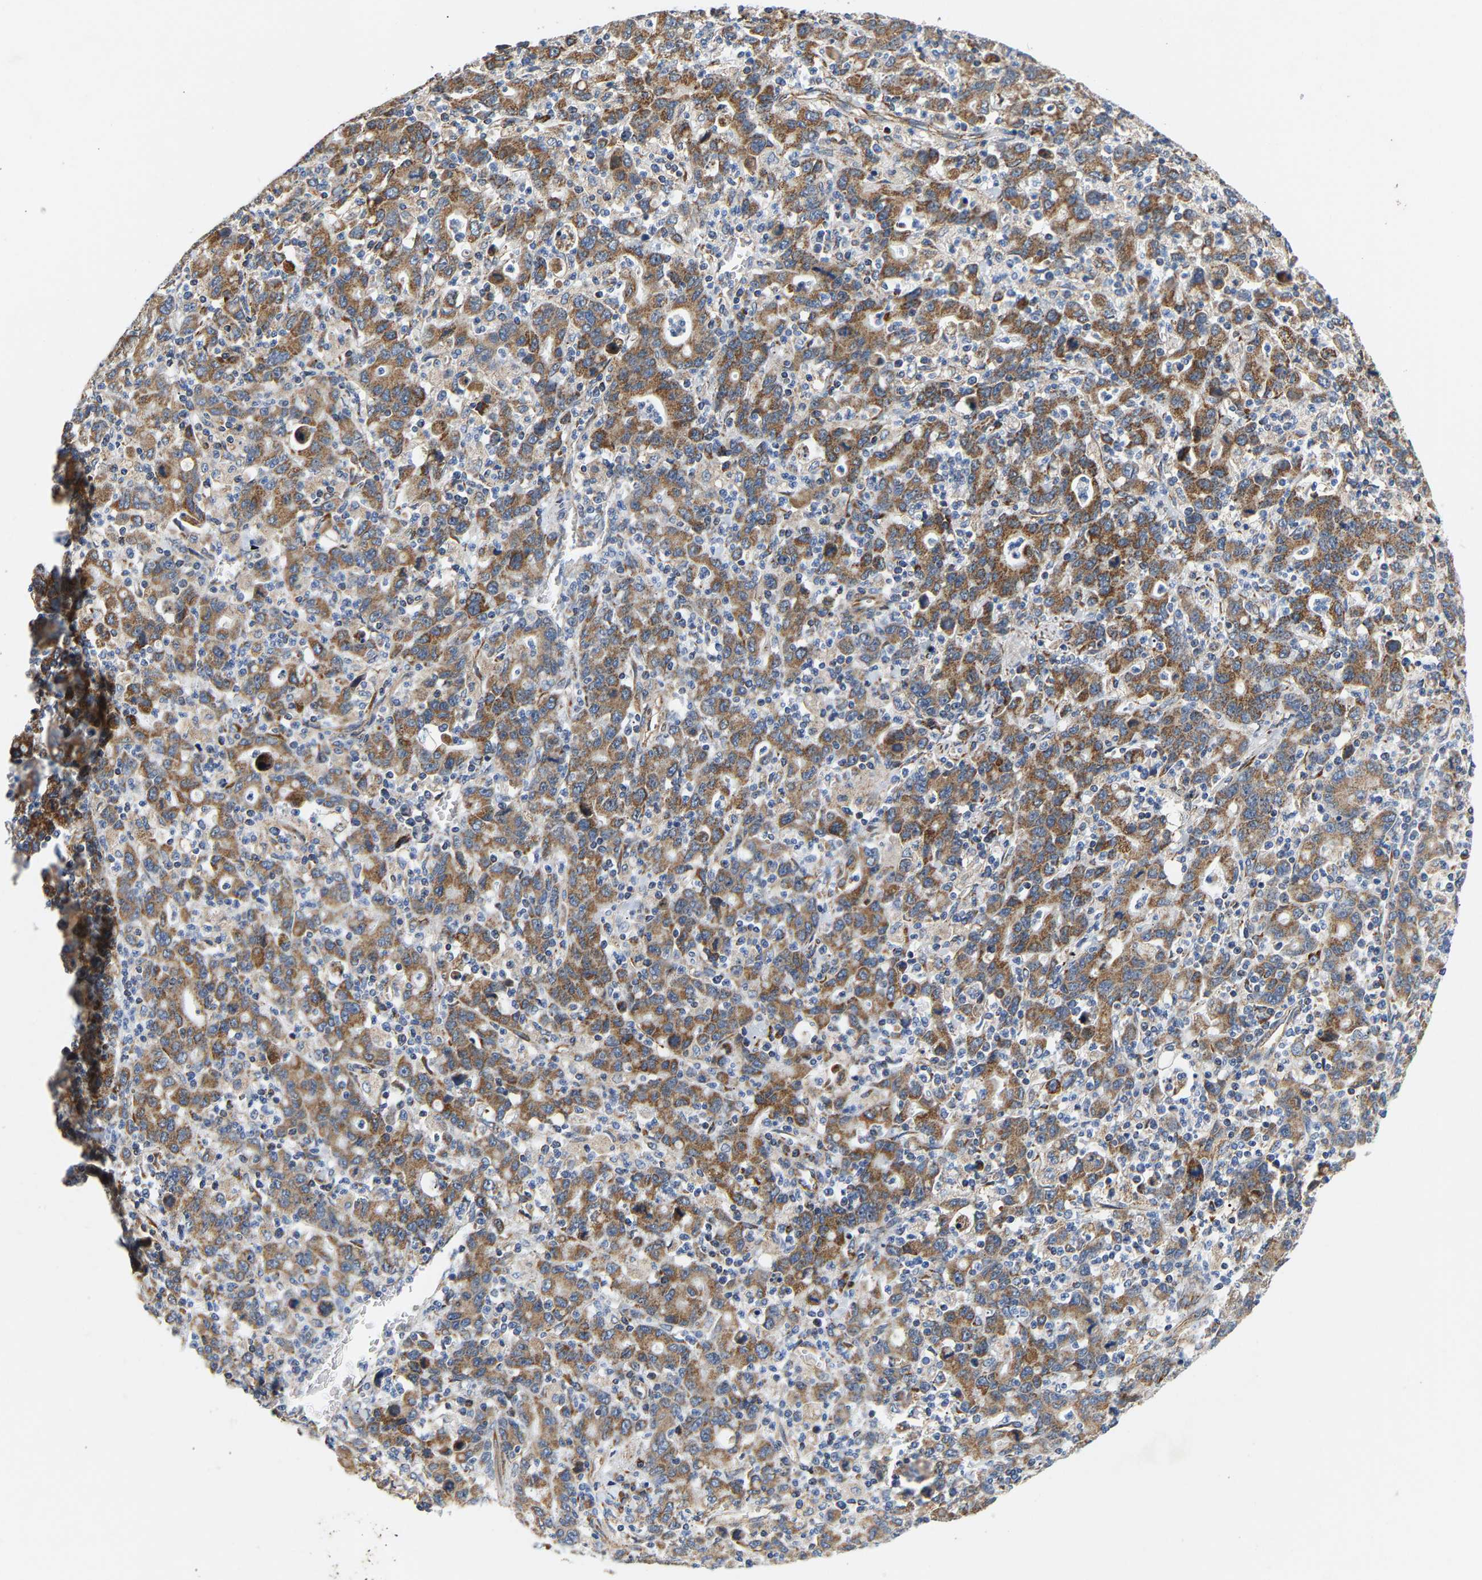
{"staining": {"intensity": "moderate", "quantity": ">75%", "location": "cytoplasmic/membranous"}, "tissue": "stomach cancer", "cell_type": "Tumor cells", "image_type": "cancer", "snomed": [{"axis": "morphology", "description": "Adenocarcinoma, NOS"}, {"axis": "topography", "description": "Stomach, upper"}], "caption": "Stomach cancer (adenocarcinoma) tissue exhibits moderate cytoplasmic/membranous positivity in about >75% of tumor cells", "gene": "TMEM168", "patient": {"sex": "male", "age": 69}}